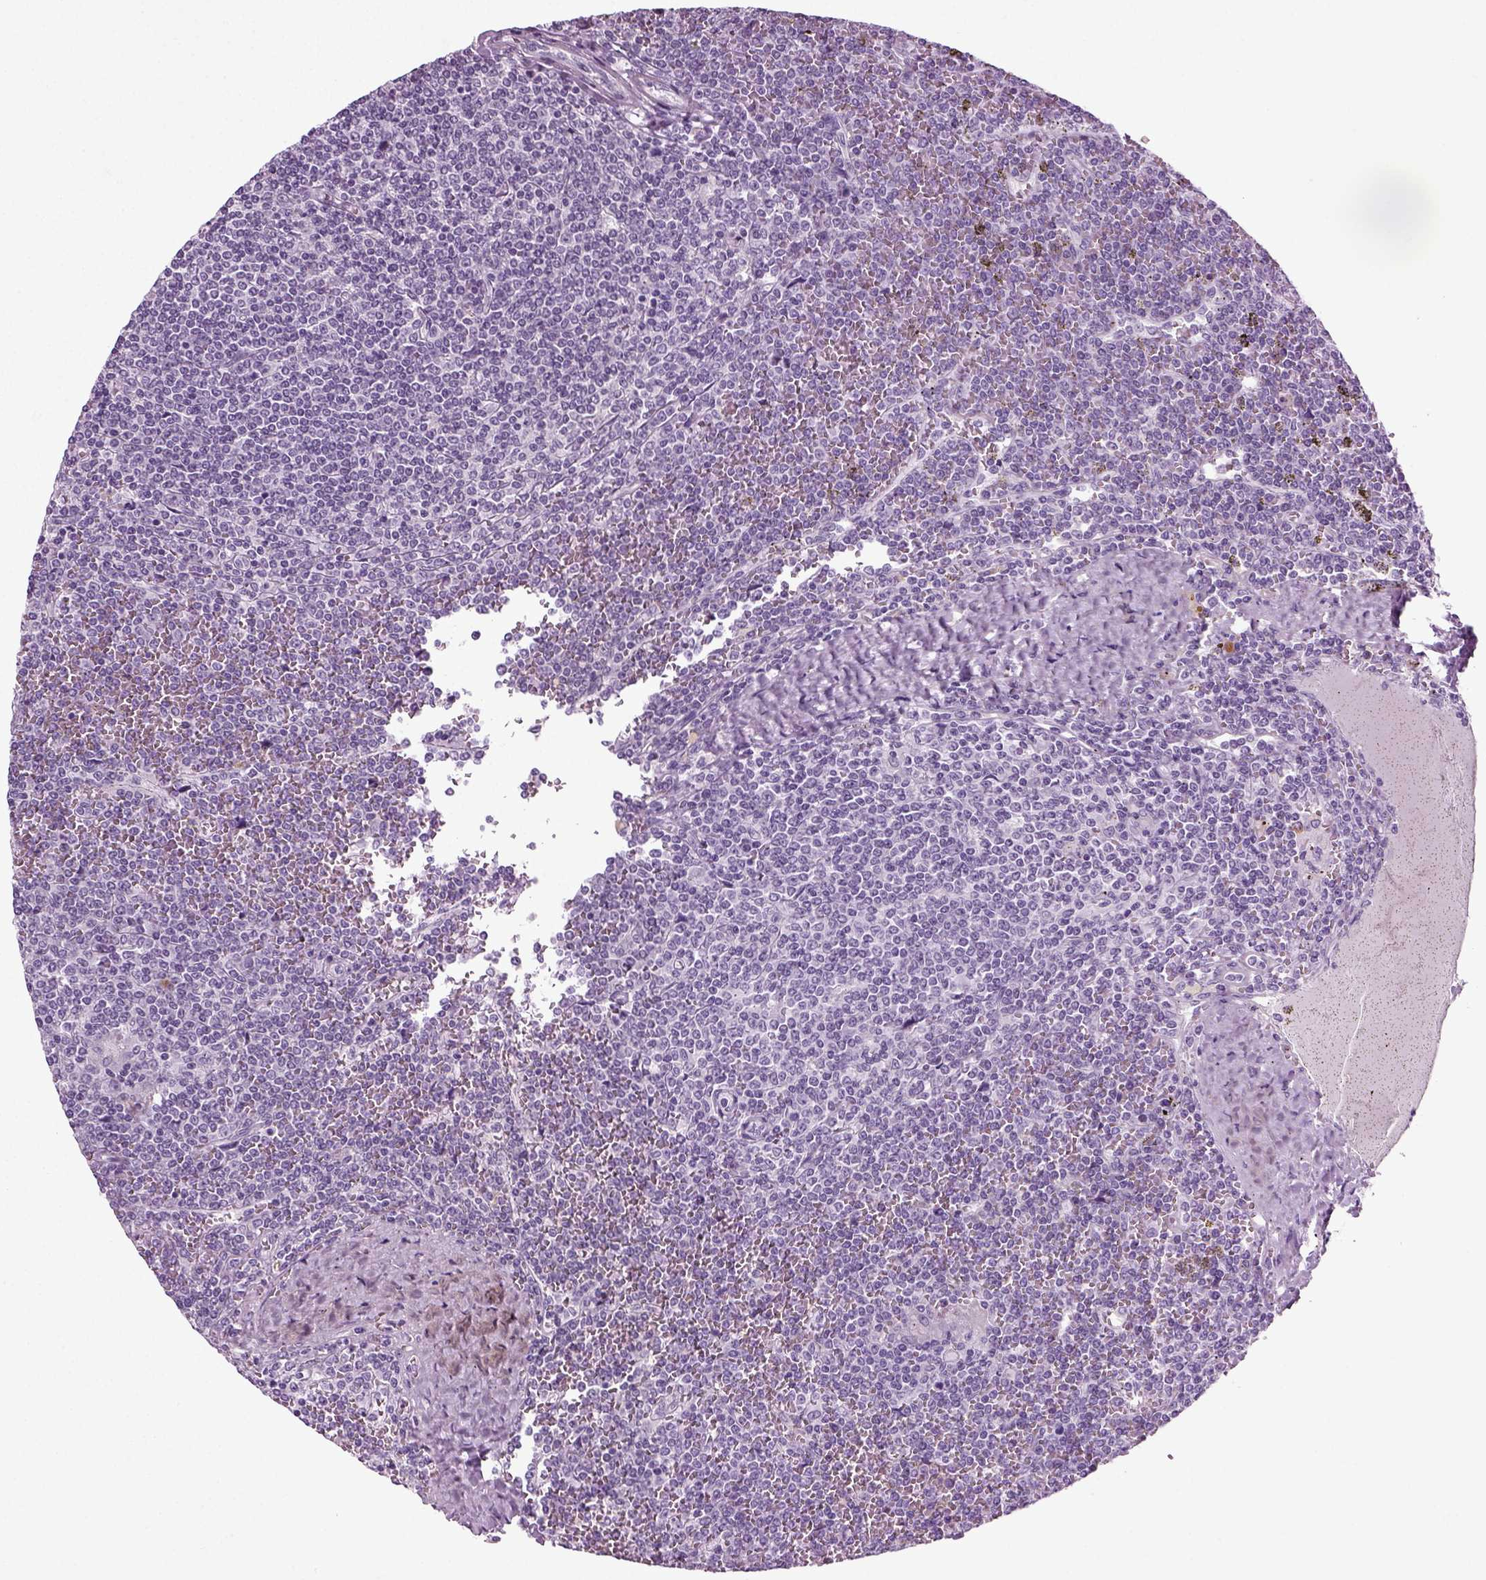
{"staining": {"intensity": "negative", "quantity": "none", "location": "none"}, "tissue": "lymphoma", "cell_type": "Tumor cells", "image_type": "cancer", "snomed": [{"axis": "morphology", "description": "Malignant lymphoma, non-Hodgkin's type, Low grade"}, {"axis": "topography", "description": "Spleen"}], "caption": "This is an IHC photomicrograph of lymphoma. There is no expression in tumor cells.", "gene": "PRLH", "patient": {"sex": "female", "age": 19}}